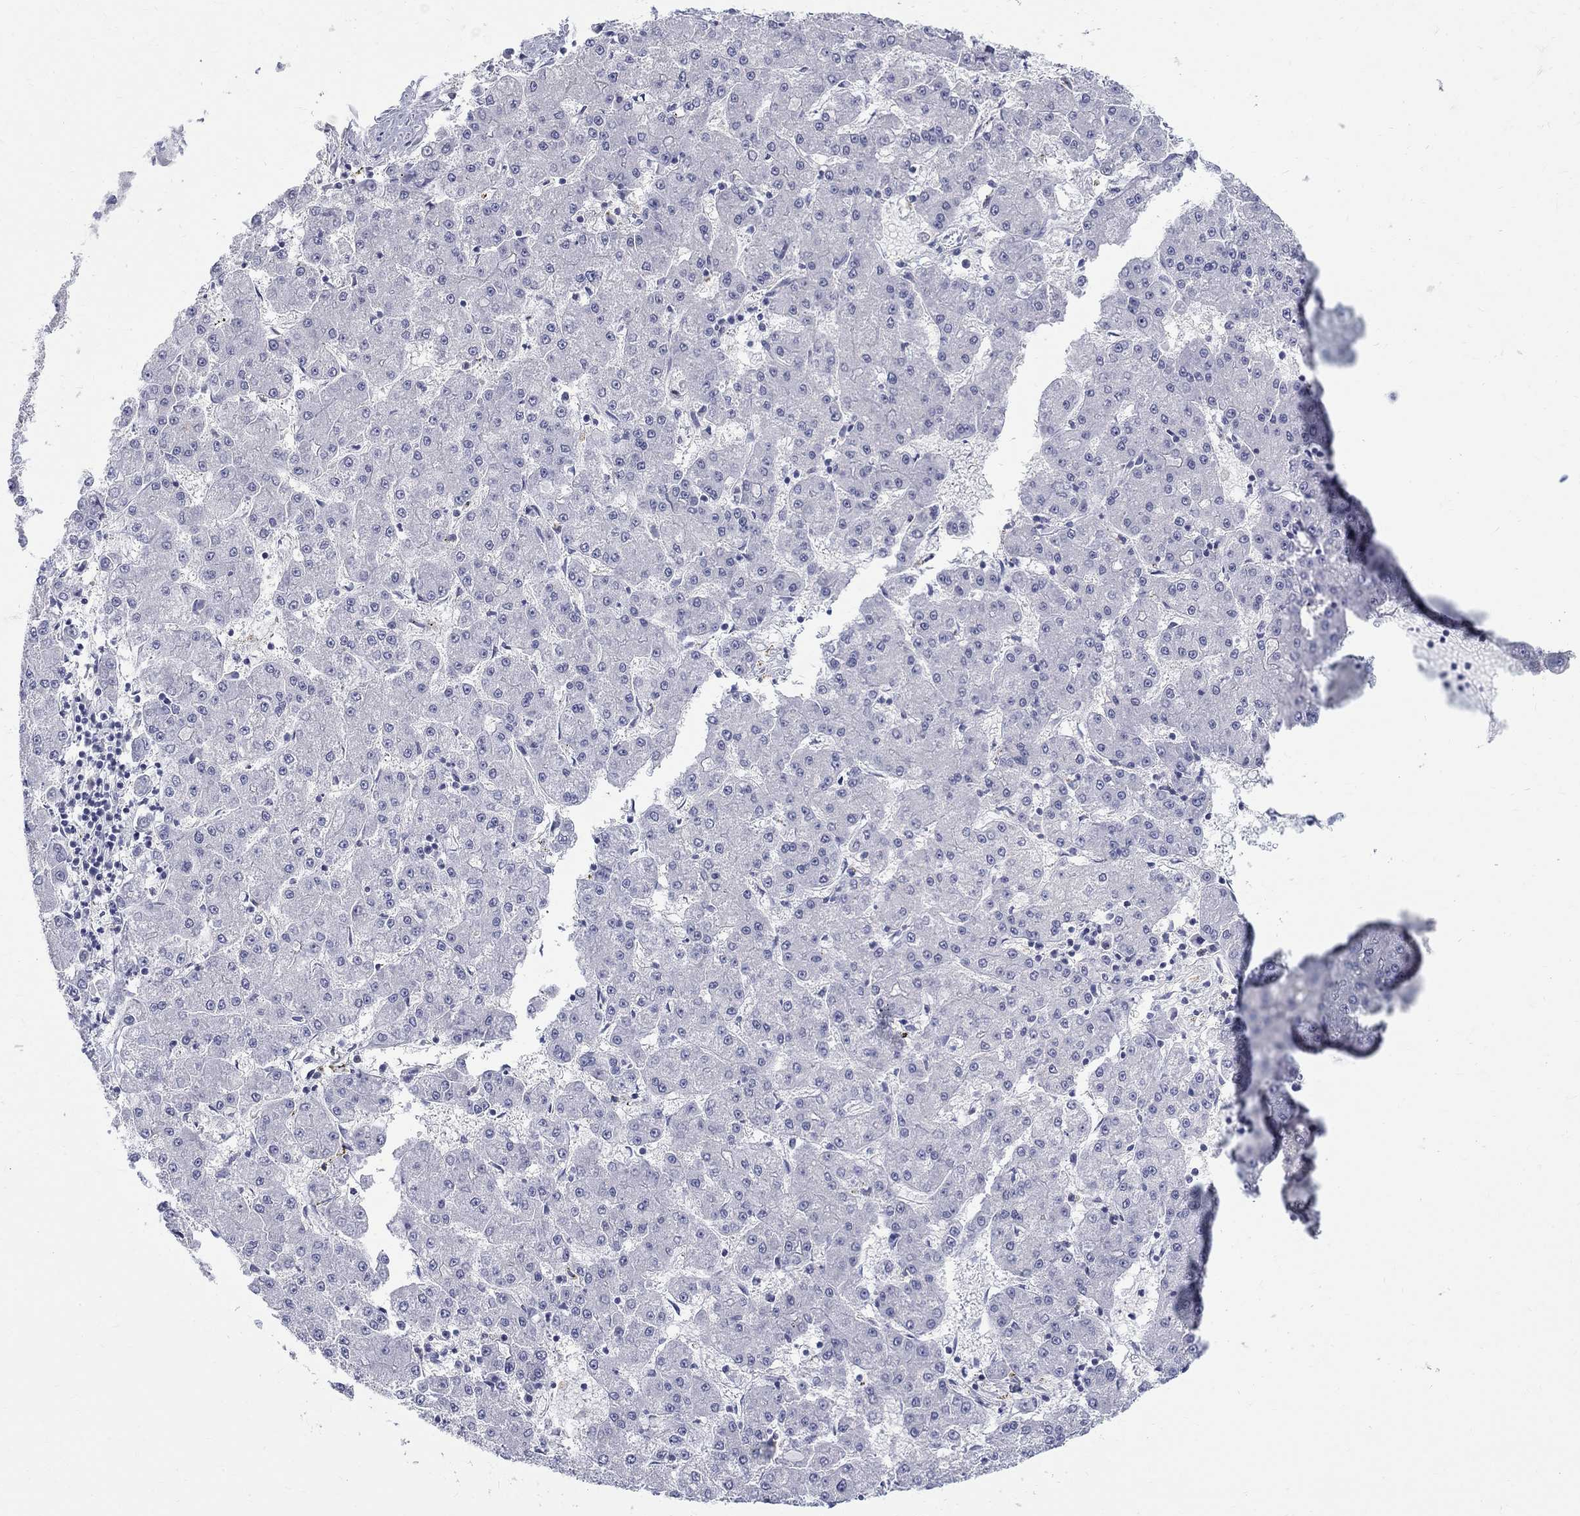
{"staining": {"intensity": "negative", "quantity": "none", "location": "none"}, "tissue": "liver cancer", "cell_type": "Tumor cells", "image_type": "cancer", "snomed": [{"axis": "morphology", "description": "Carcinoma, Hepatocellular, NOS"}, {"axis": "topography", "description": "Liver"}], "caption": "A histopathology image of liver cancer stained for a protein exhibits no brown staining in tumor cells. (Brightfield microscopy of DAB IHC at high magnification).", "gene": "MAGEB6", "patient": {"sex": "male", "age": 73}}